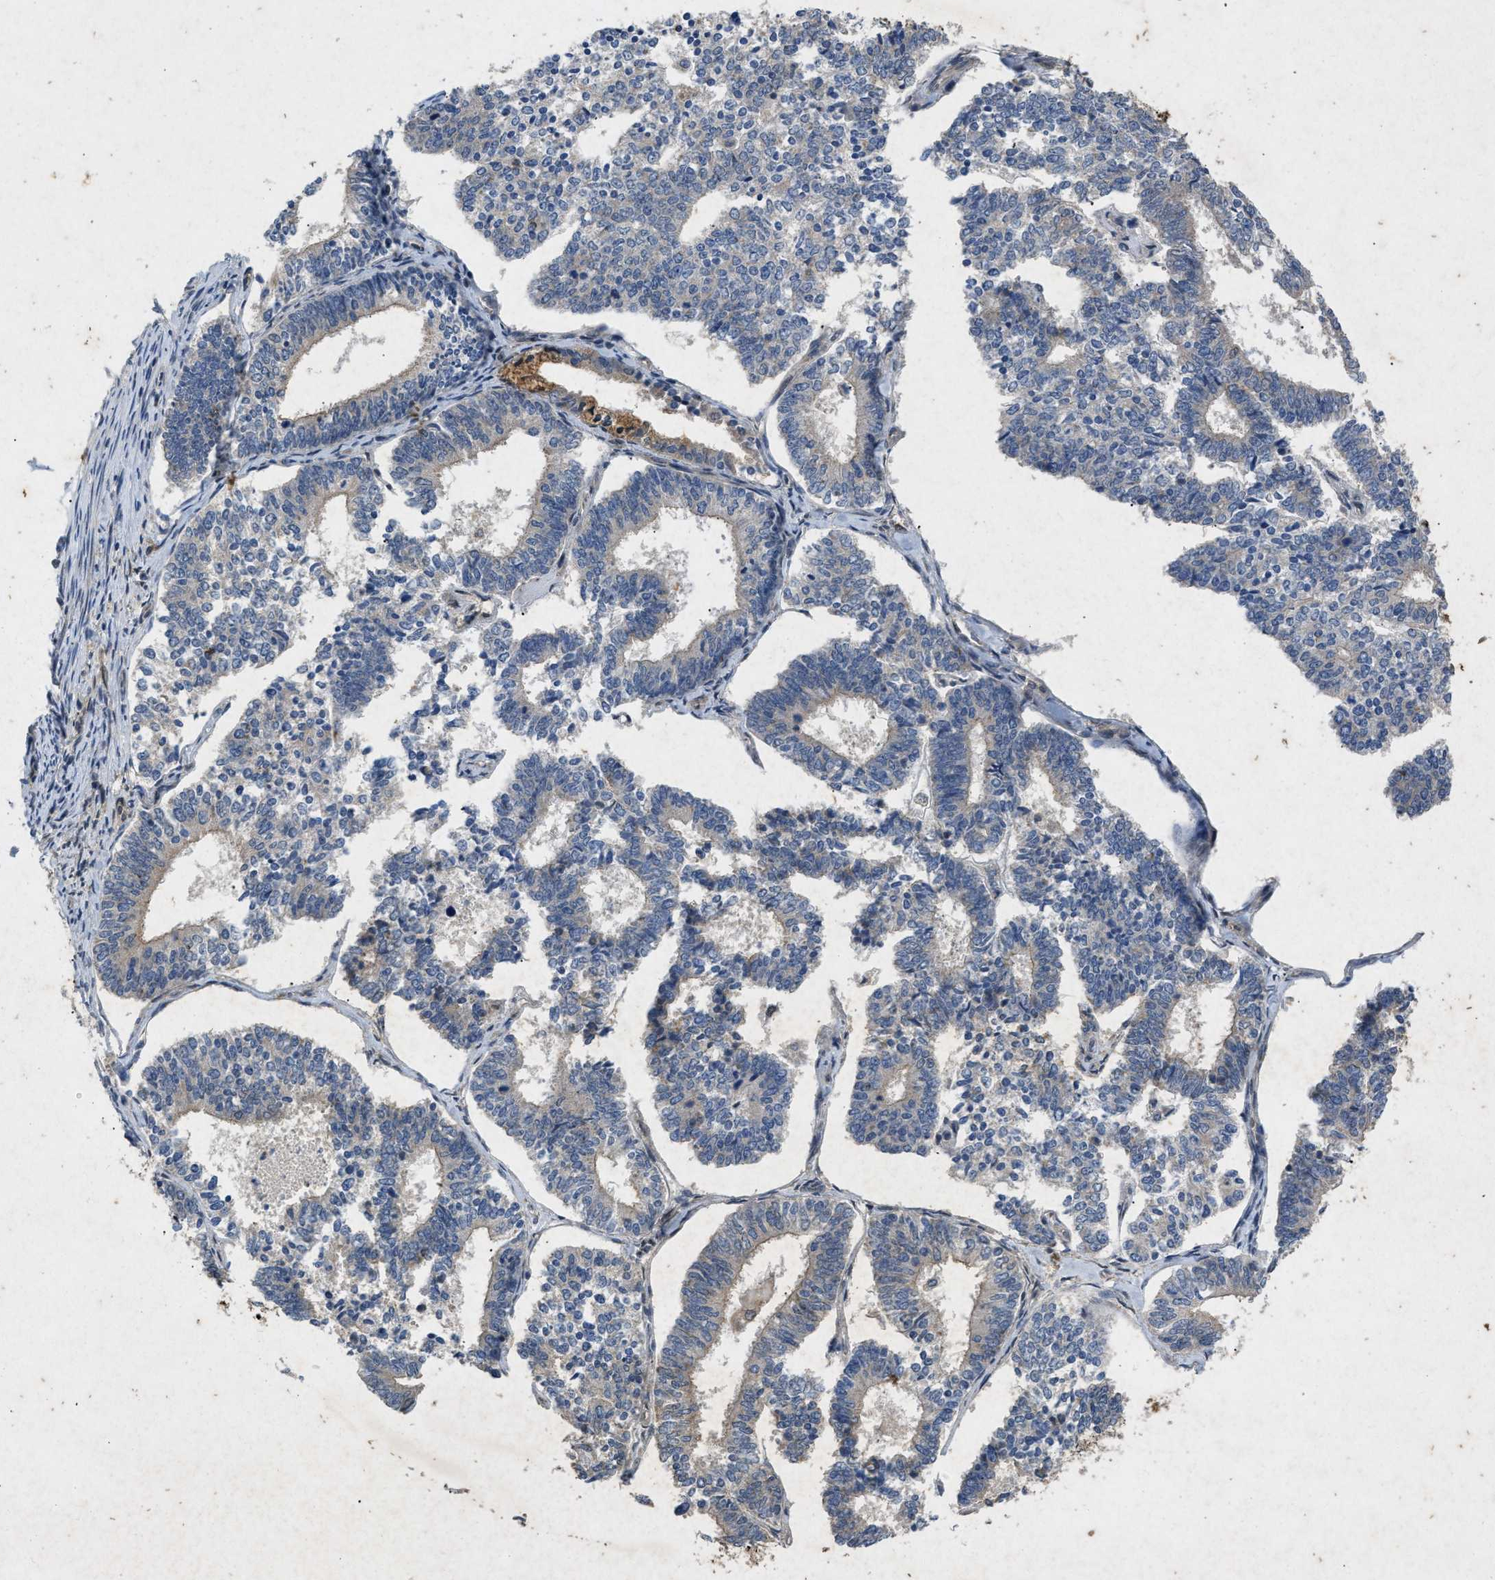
{"staining": {"intensity": "negative", "quantity": "none", "location": "none"}, "tissue": "endometrial cancer", "cell_type": "Tumor cells", "image_type": "cancer", "snomed": [{"axis": "morphology", "description": "Adenocarcinoma, NOS"}, {"axis": "topography", "description": "Endometrium"}], "caption": "Protein analysis of endometrial cancer (adenocarcinoma) displays no significant staining in tumor cells.", "gene": "PRKG2", "patient": {"sex": "female", "age": 70}}